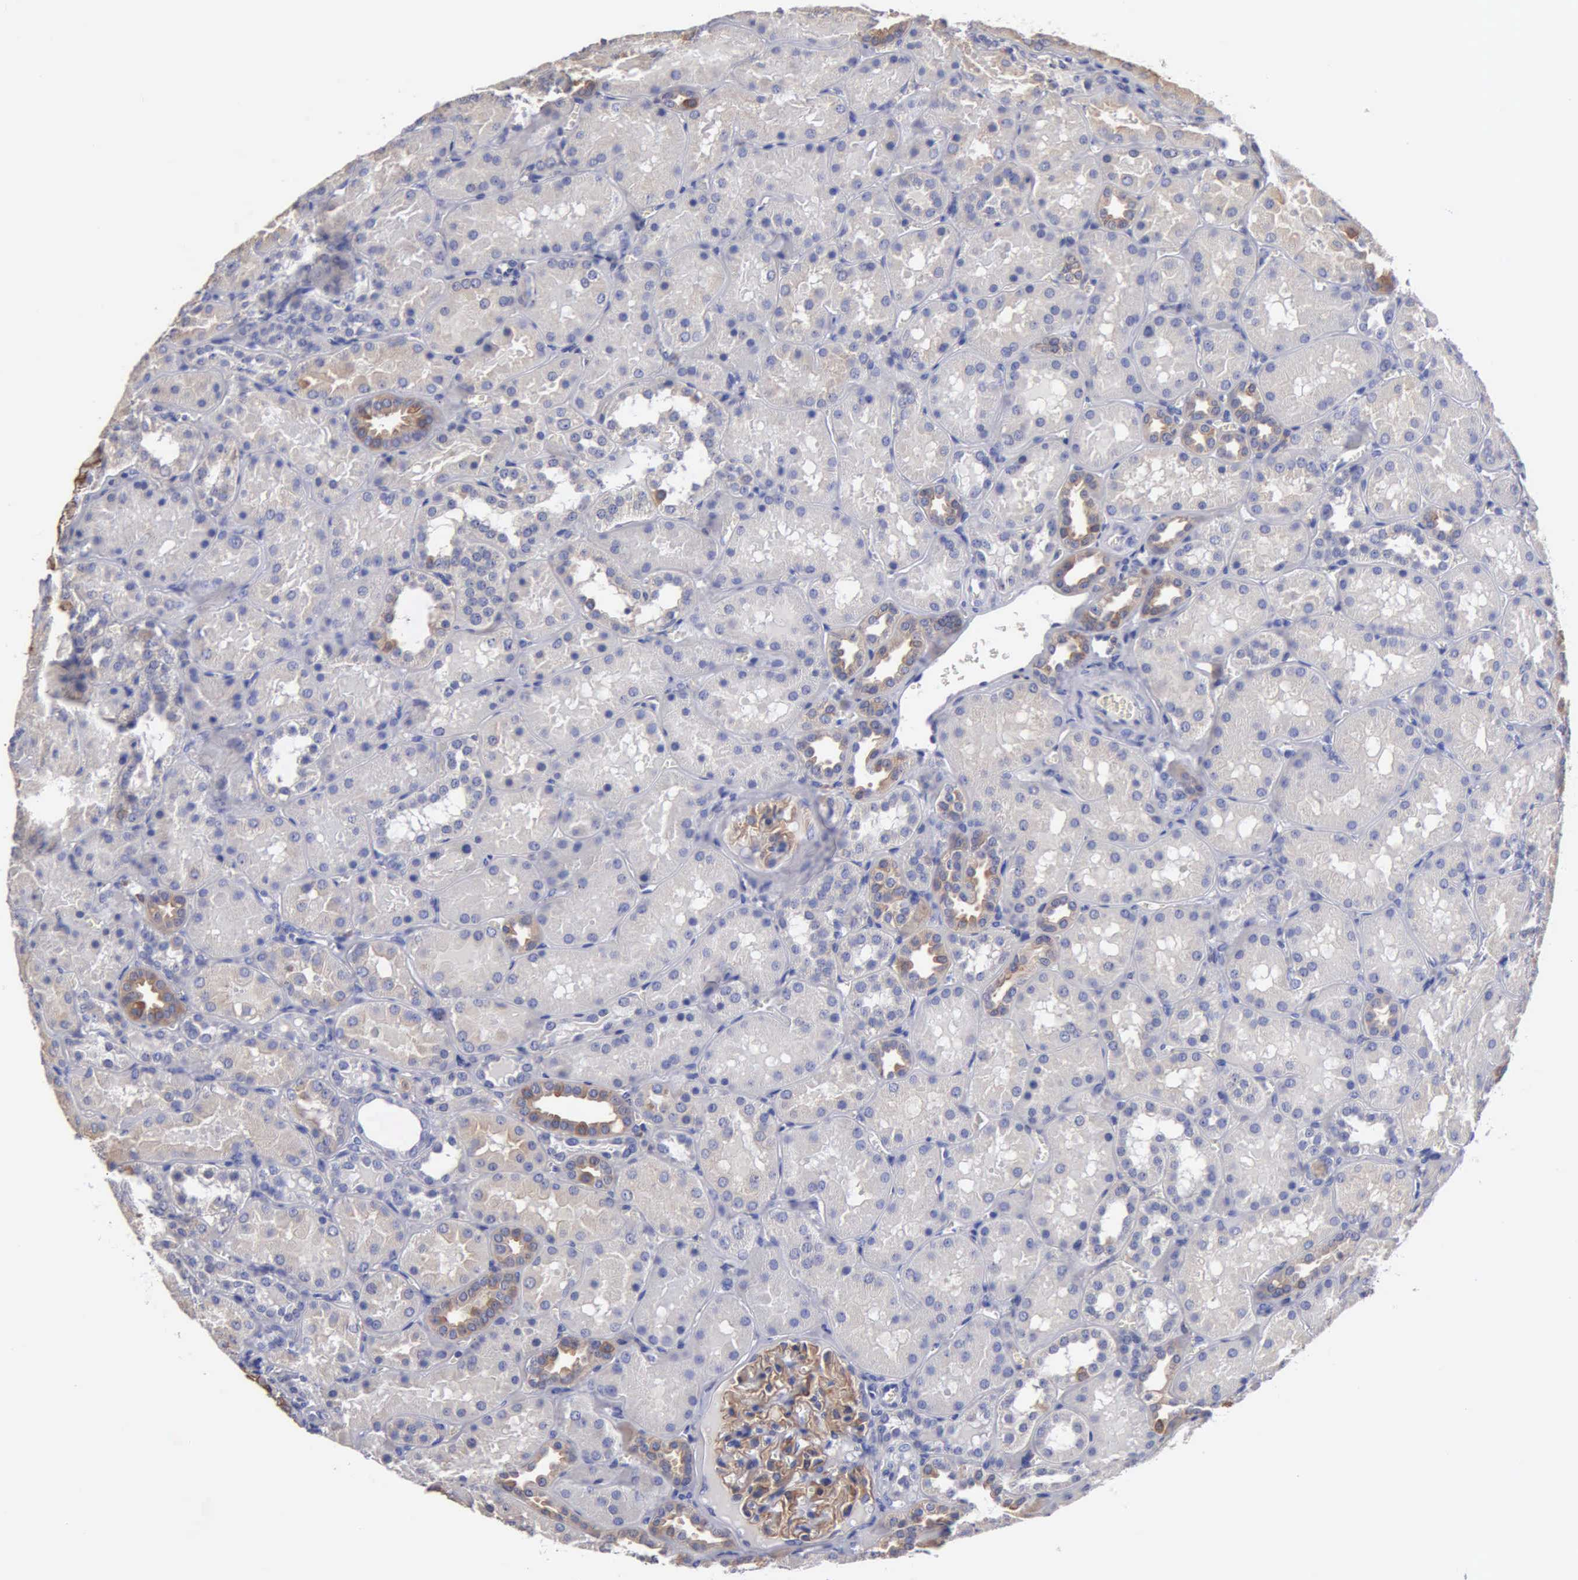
{"staining": {"intensity": "strong", "quantity": ">75%", "location": "cytoplasmic/membranous"}, "tissue": "kidney", "cell_type": "Cells in glomeruli", "image_type": "normal", "snomed": [{"axis": "morphology", "description": "Normal tissue, NOS"}, {"axis": "topography", "description": "Kidney"}], "caption": "The micrograph demonstrates immunohistochemical staining of unremarkable kidney. There is strong cytoplasmic/membranous expression is appreciated in about >75% of cells in glomeruli.", "gene": "PTGS2", "patient": {"sex": "female", "age": 52}}